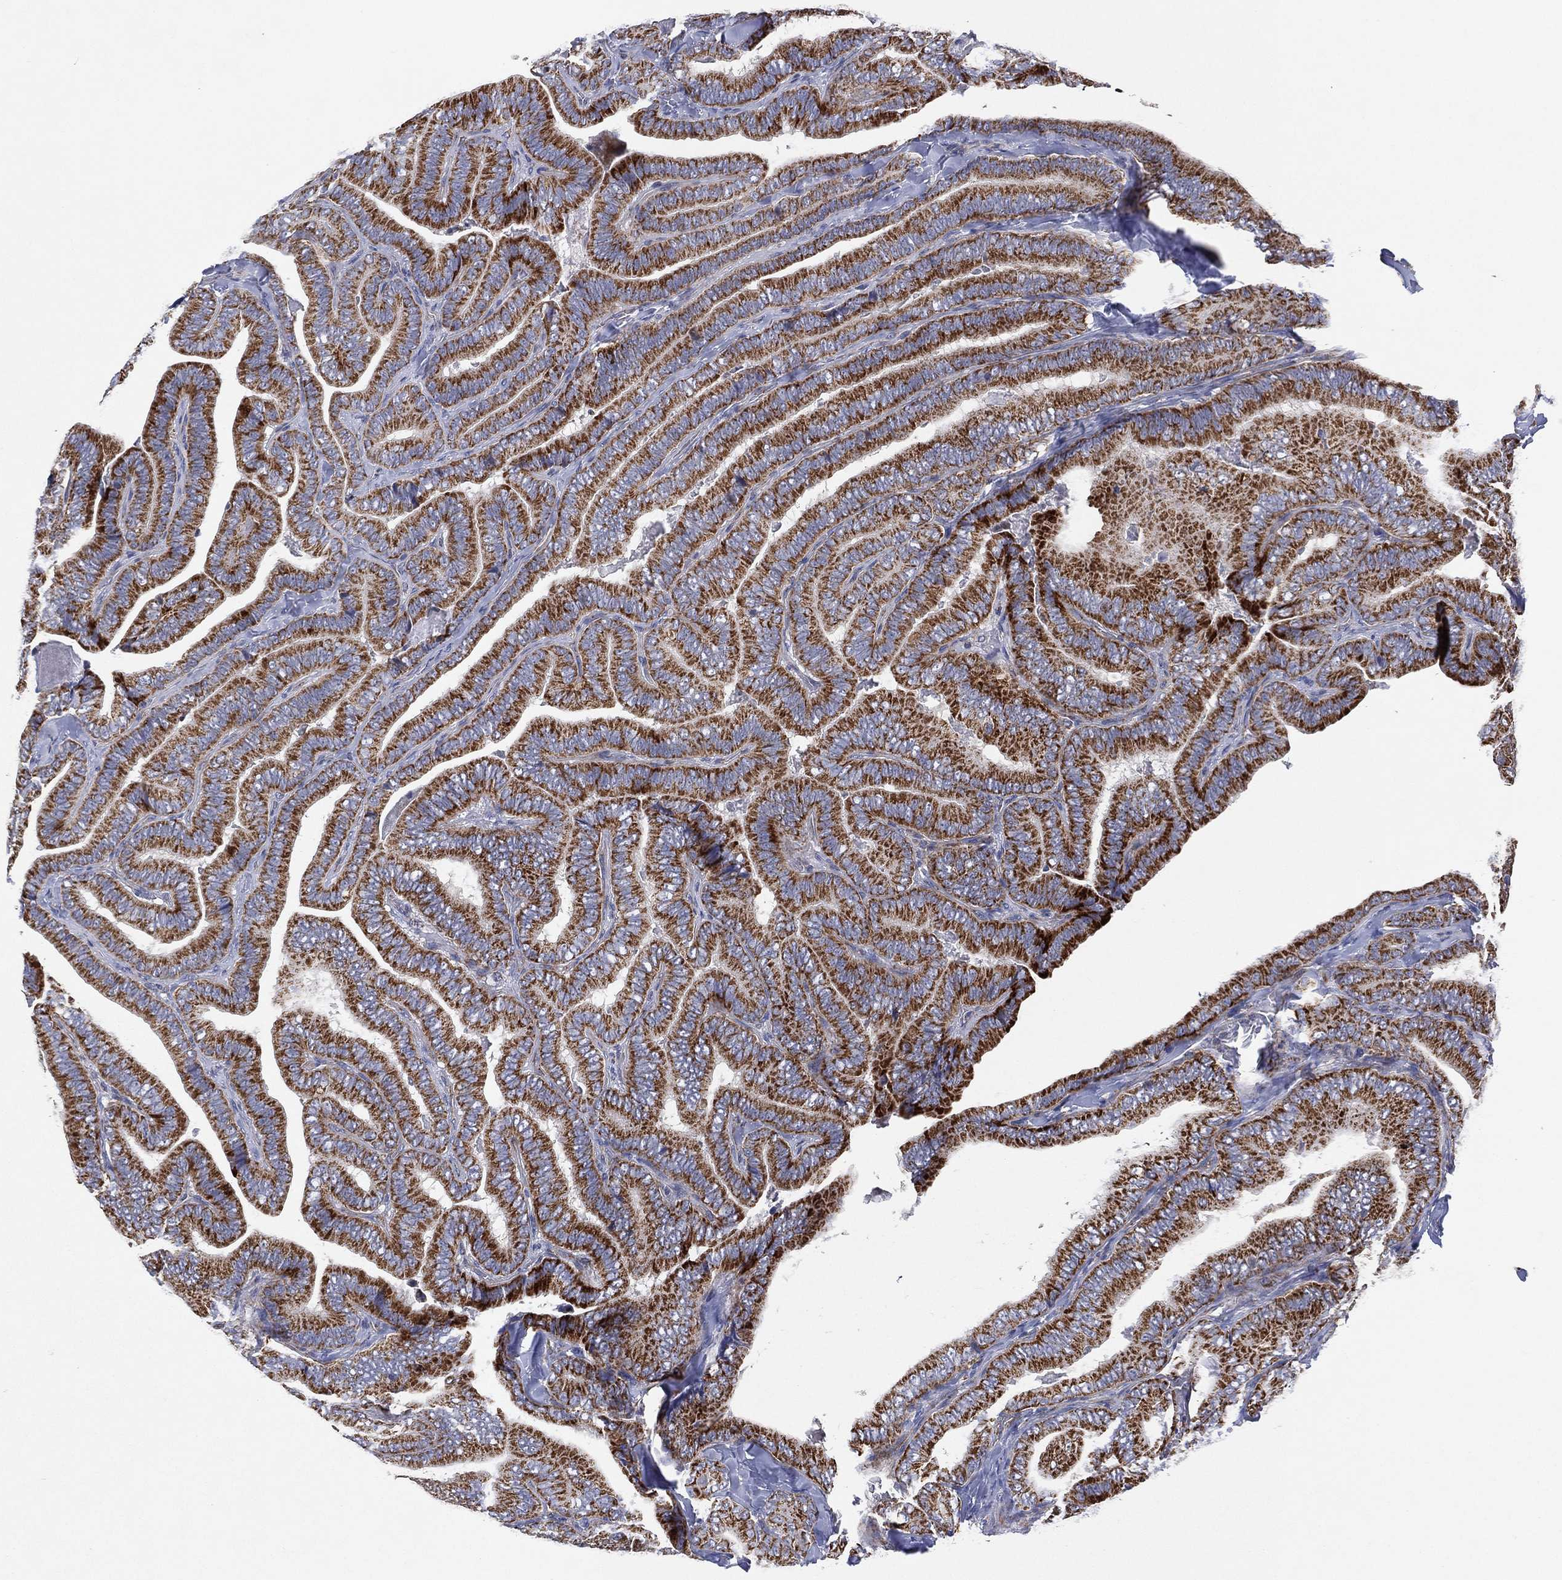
{"staining": {"intensity": "strong", "quantity": ">75%", "location": "cytoplasmic/membranous"}, "tissue": "thyroid cancer", "cell_type": "Tumor cells", "image_type": "cancer", "snomed": [{"axis": "morphology", "description": "Papillary adenocarcinoma, NOS"}, {"axis": "topography", "description": "Thyroid gland"}], "caption": "A high amount of strong cytoplasmic/membranous expression is appreciated in about >75% of tumor cells in thyroid papillary adenocarcinoma tissue.", "gene": "PPP2R5A", "patient": {"sex": "male", "age": 61}}